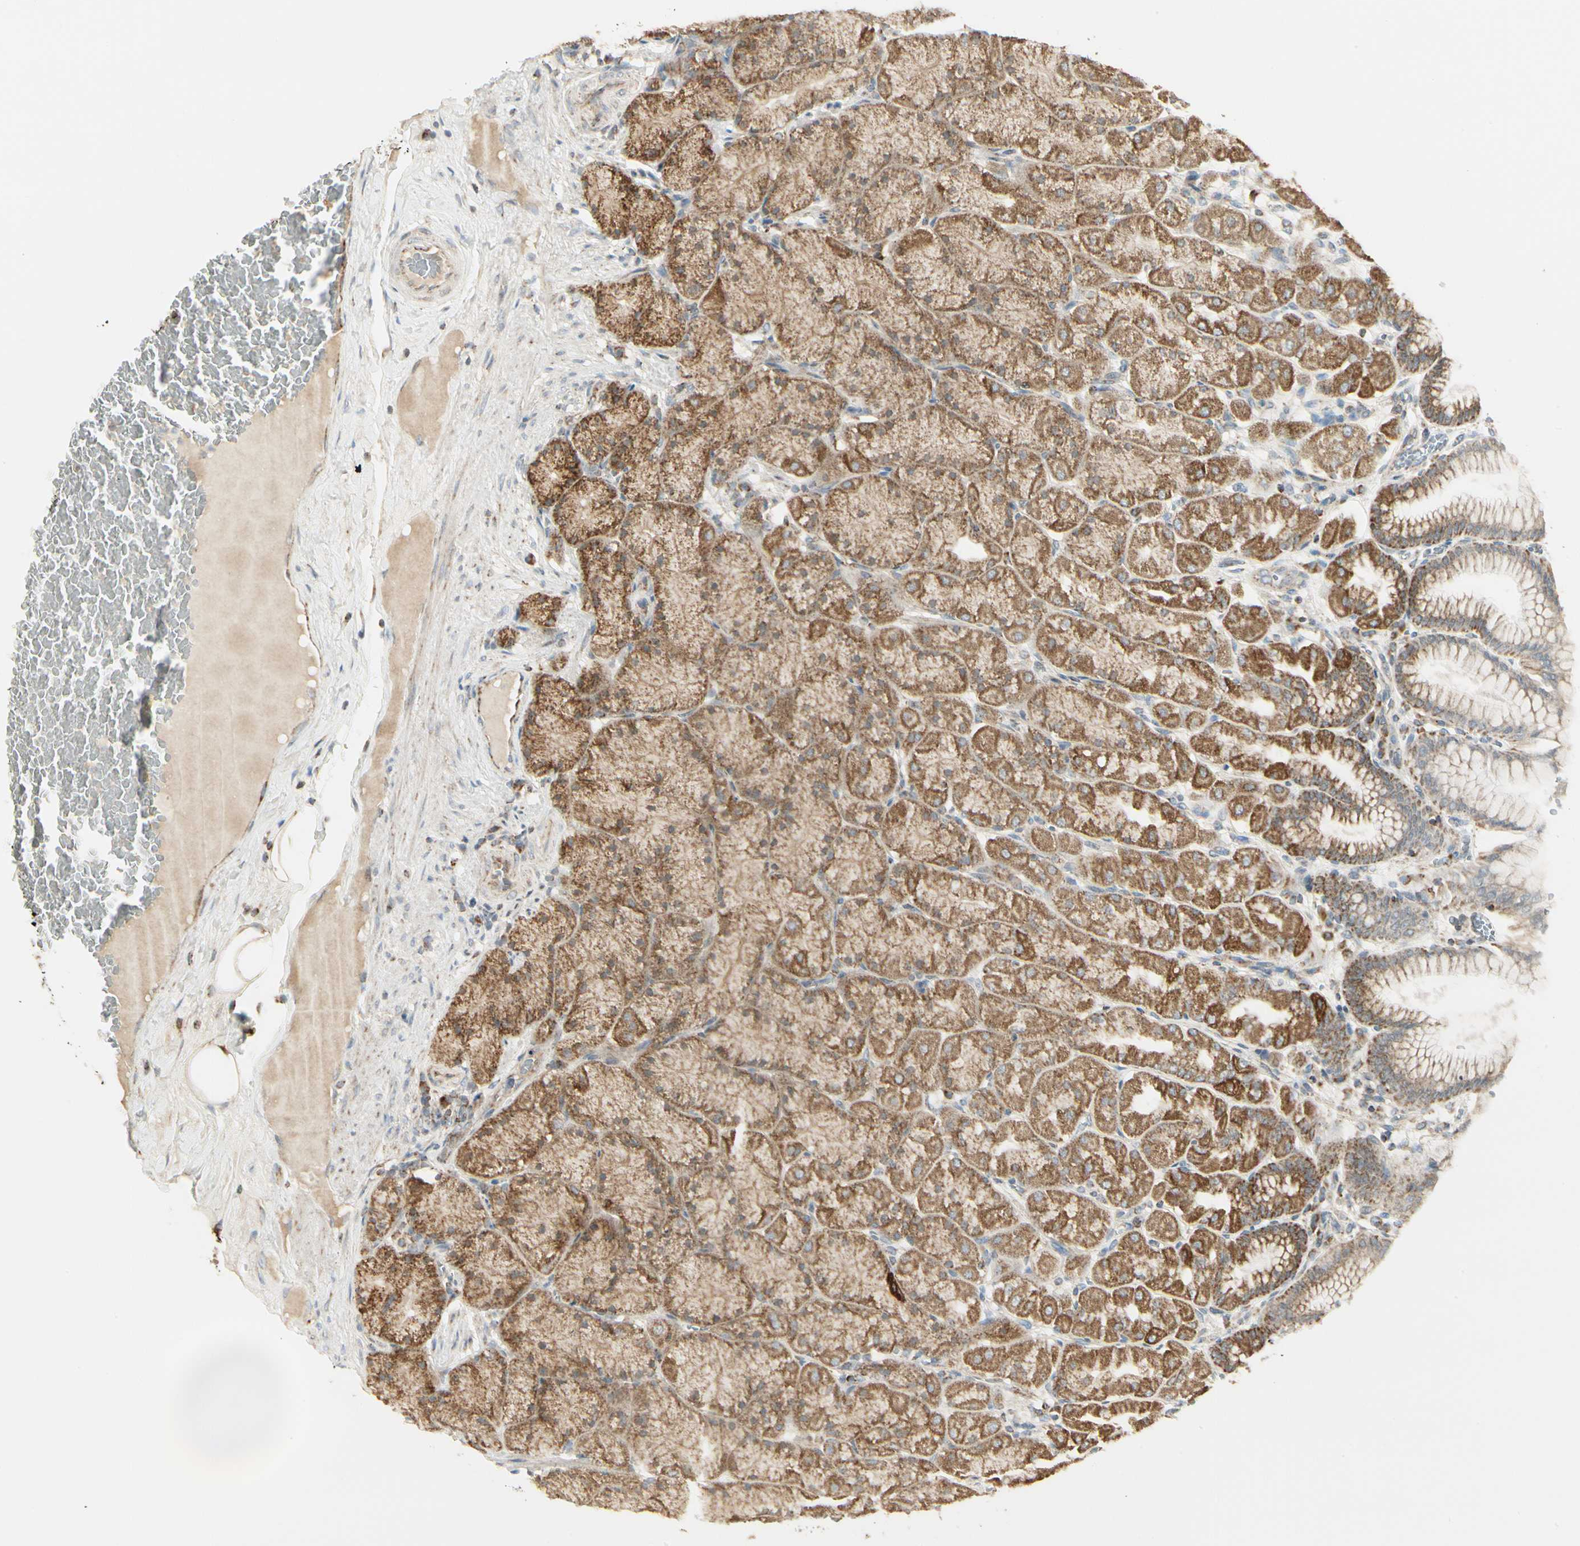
{"staining": {"intensity": "strong", "quantity": ">75%", "location": "cytoplasmic/membranous"}, "tissue": "stomach", "cell_type": "Glandular cells", "image_type": "normal", "snomed": [{"axis": "morphology", "description": "Normal tissue, NOS"}, {"axis": "topography", "description": "Stomach, upper"}], "caption": "Immunohistochemistry histopathology image of unremarkable stomach stained for a protein (brown), which exhibits high levels of strong cytoplasmic/membranous expression in about >75% of glandular cells.", "gene": "ANKS6", "patient": {"sex": "female", "age": 56}}